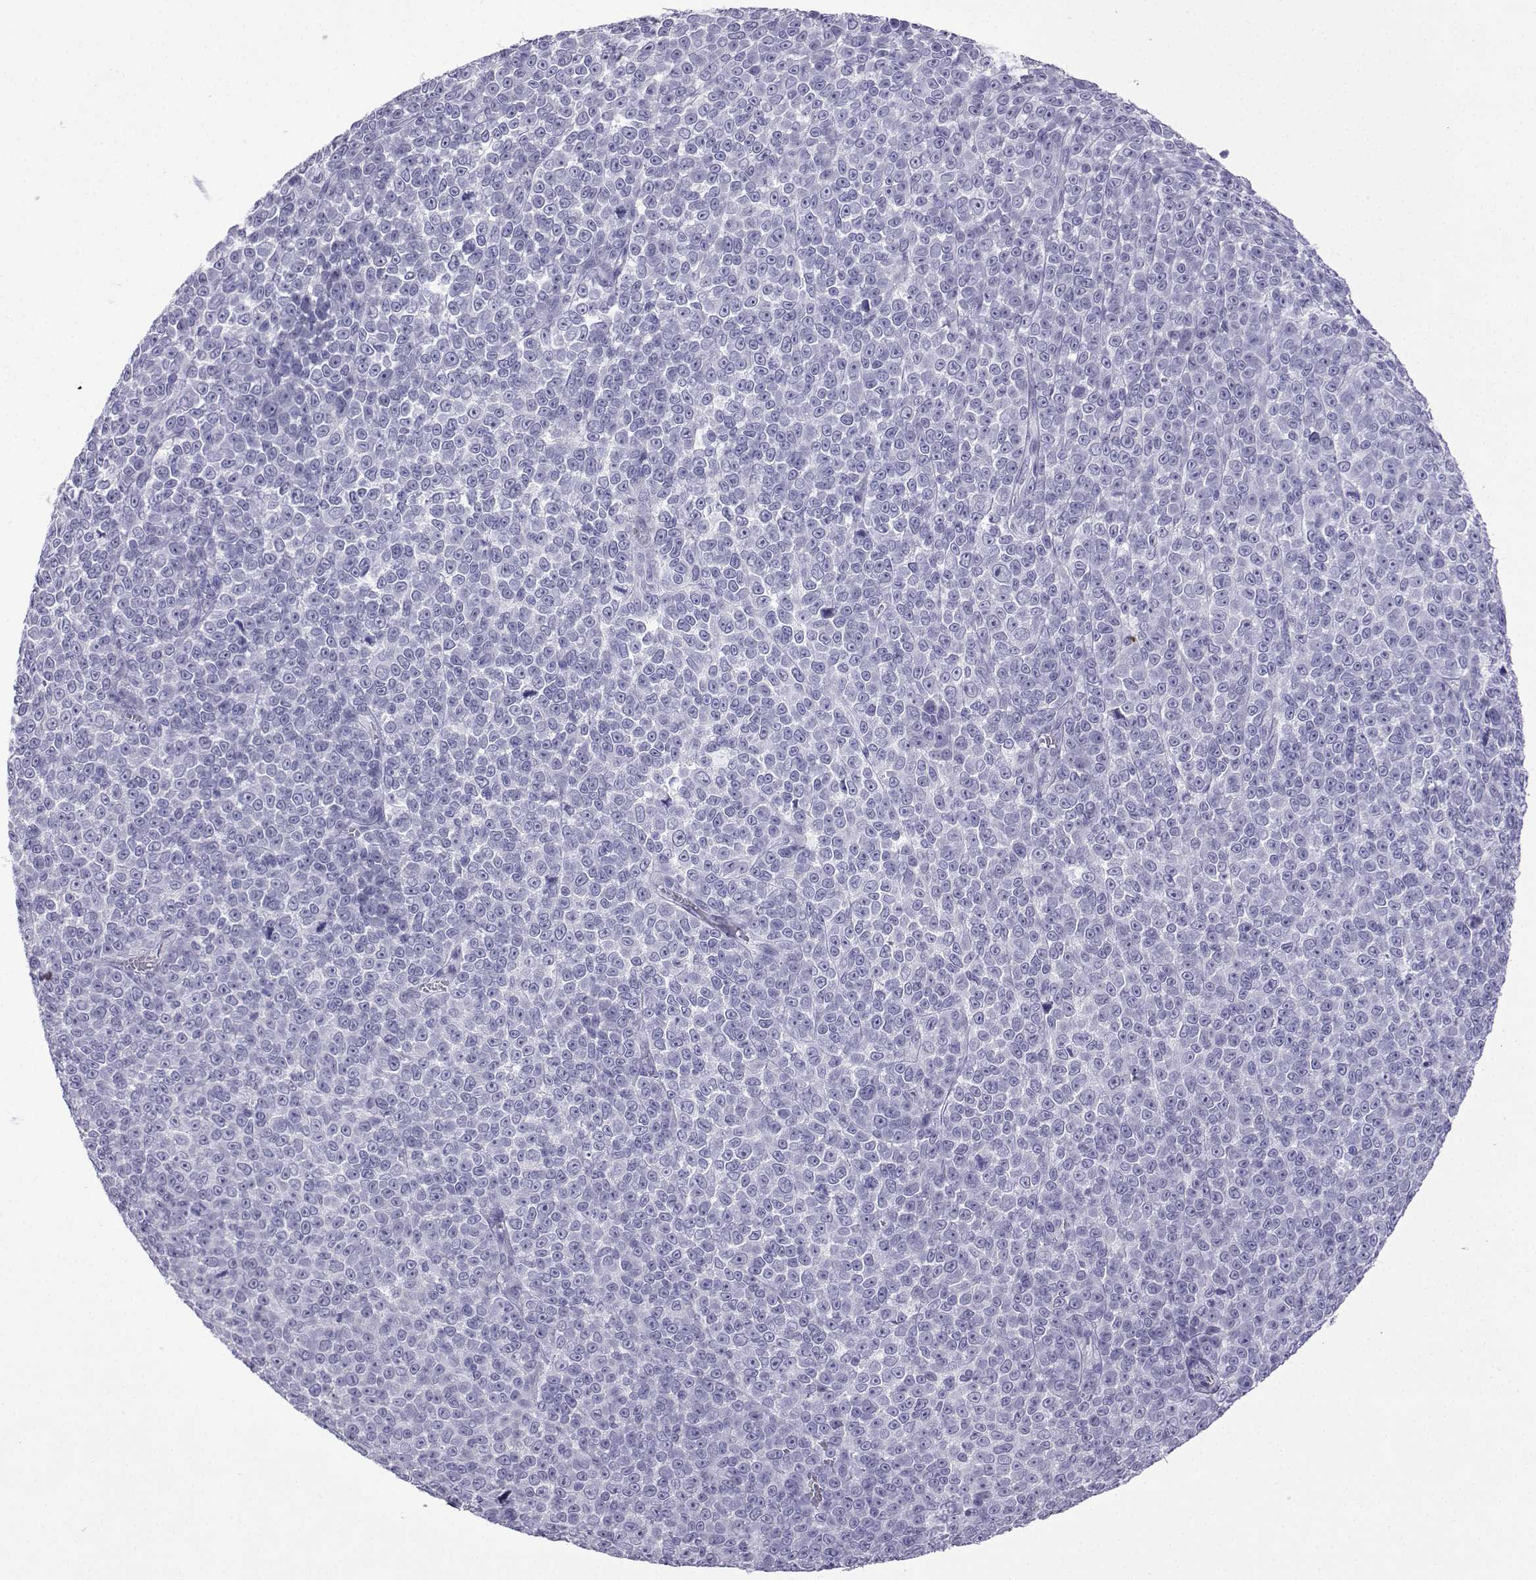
{"staining": {"intensity": "negative", "quantity": "none", "location": "none"}, "tissue": "melanoma", "cell_type": "Tumor cells", "image_type": "cancer", "snomed": [{"axis": "morphology", "description": "Malignant melanoma, NOS"}, {"axis": "topography", "description": "Skin"}], "caption": "DAB (3,3'-diaminobenzidine) immunohistochemical staining of human melanoma reveals no significant positivity in tumor cells.", "gene": "KCNF1", "patient": {"sex": "female", "age": 95}}